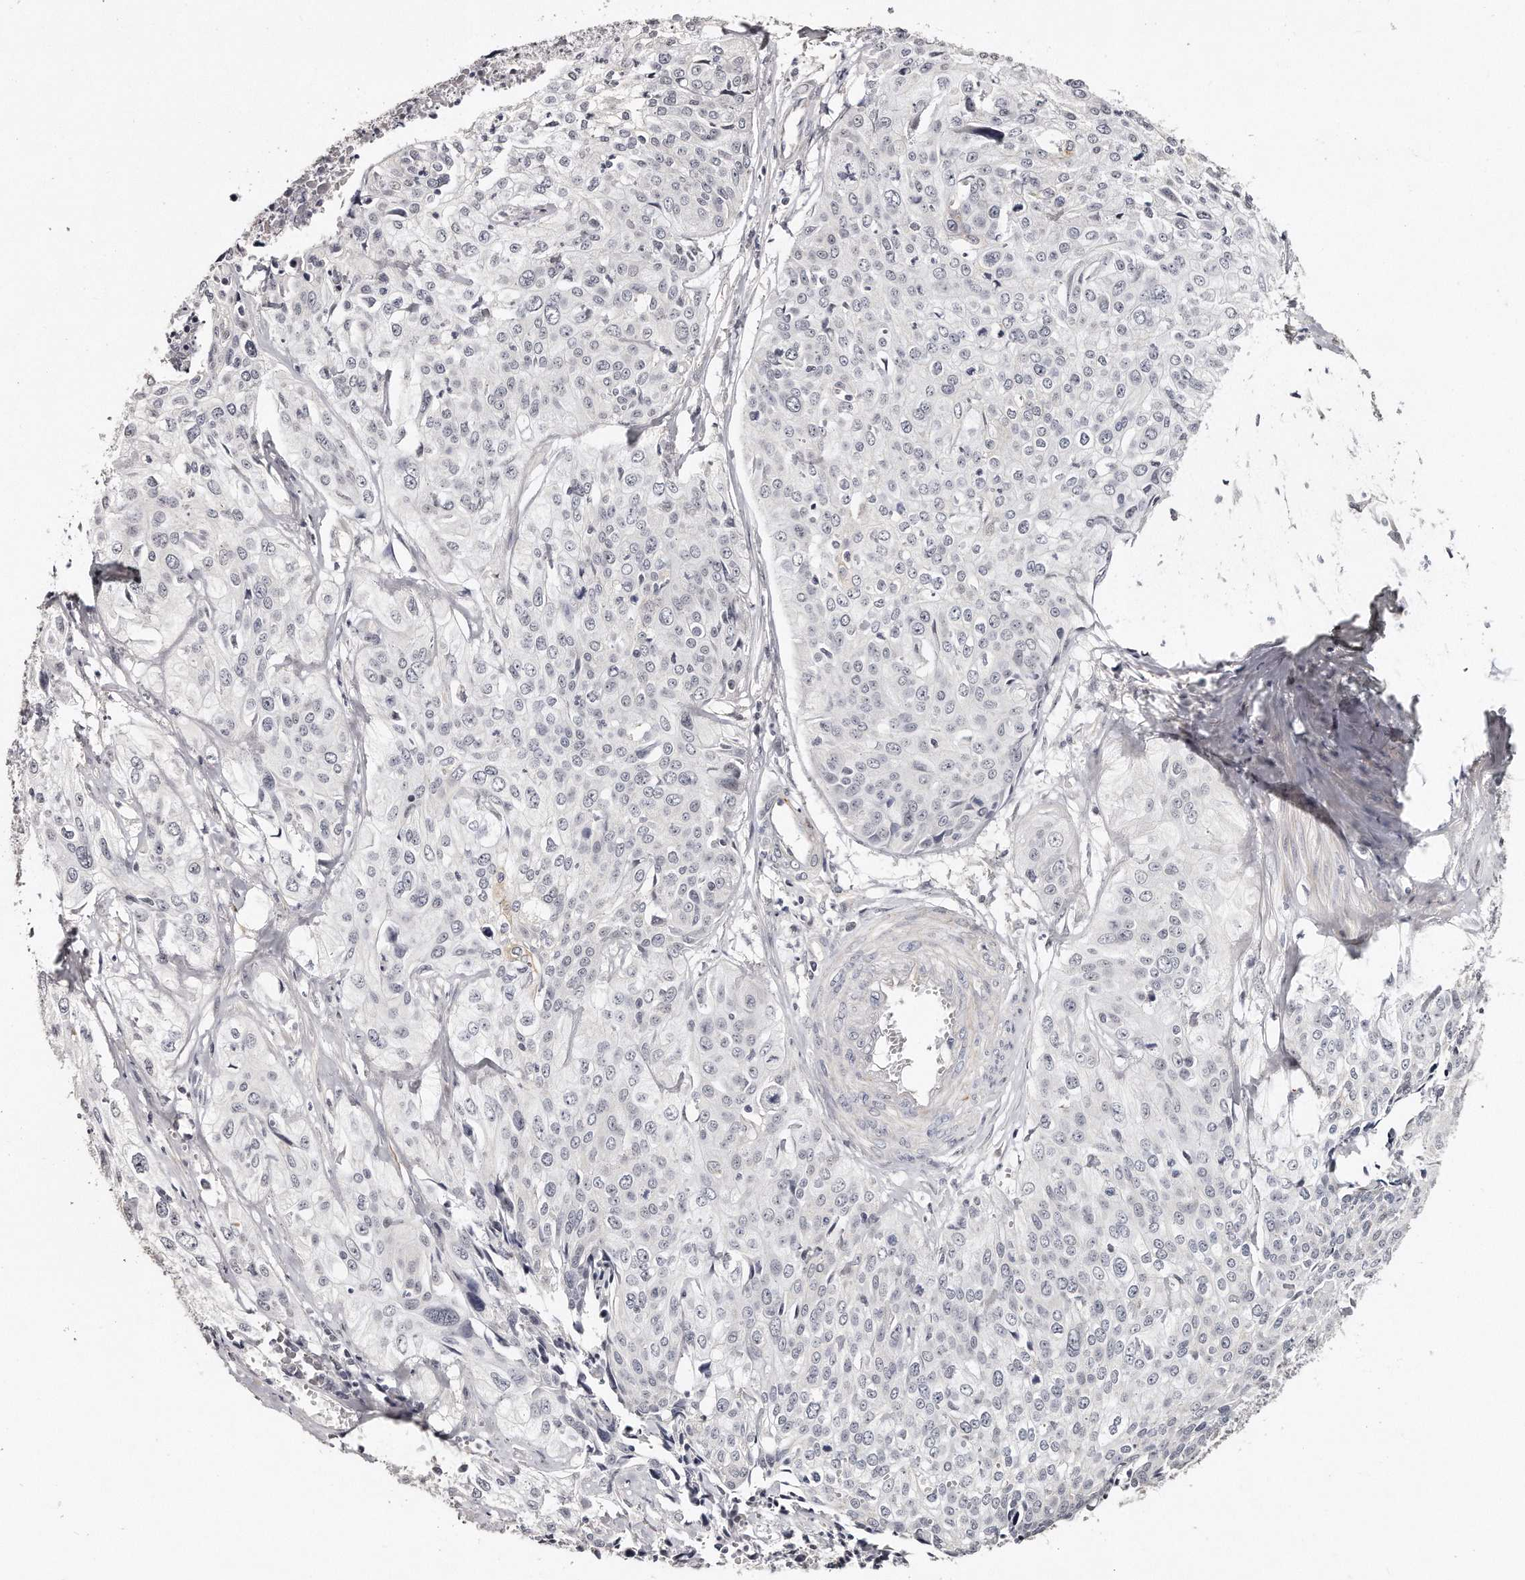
{"staining": {"intensity": "negative", "quantity": "none", "location": "none"}, "tissue": "cervical cancer", "cell_type": "Tumor cells", "image_type": "cancer", "snomed": [{"axis": "morphology", "description": "Squamous cell carcinoma, NOS"}, {"axis": "topography", "description": "Cervix"}], "caption": "The IHC image has no significant expression in tumor cells of squamous cell carcinoma (cervical) tissue.", "gene": "ZYG11A", "patient": {"sex": "female", "age": 31}}